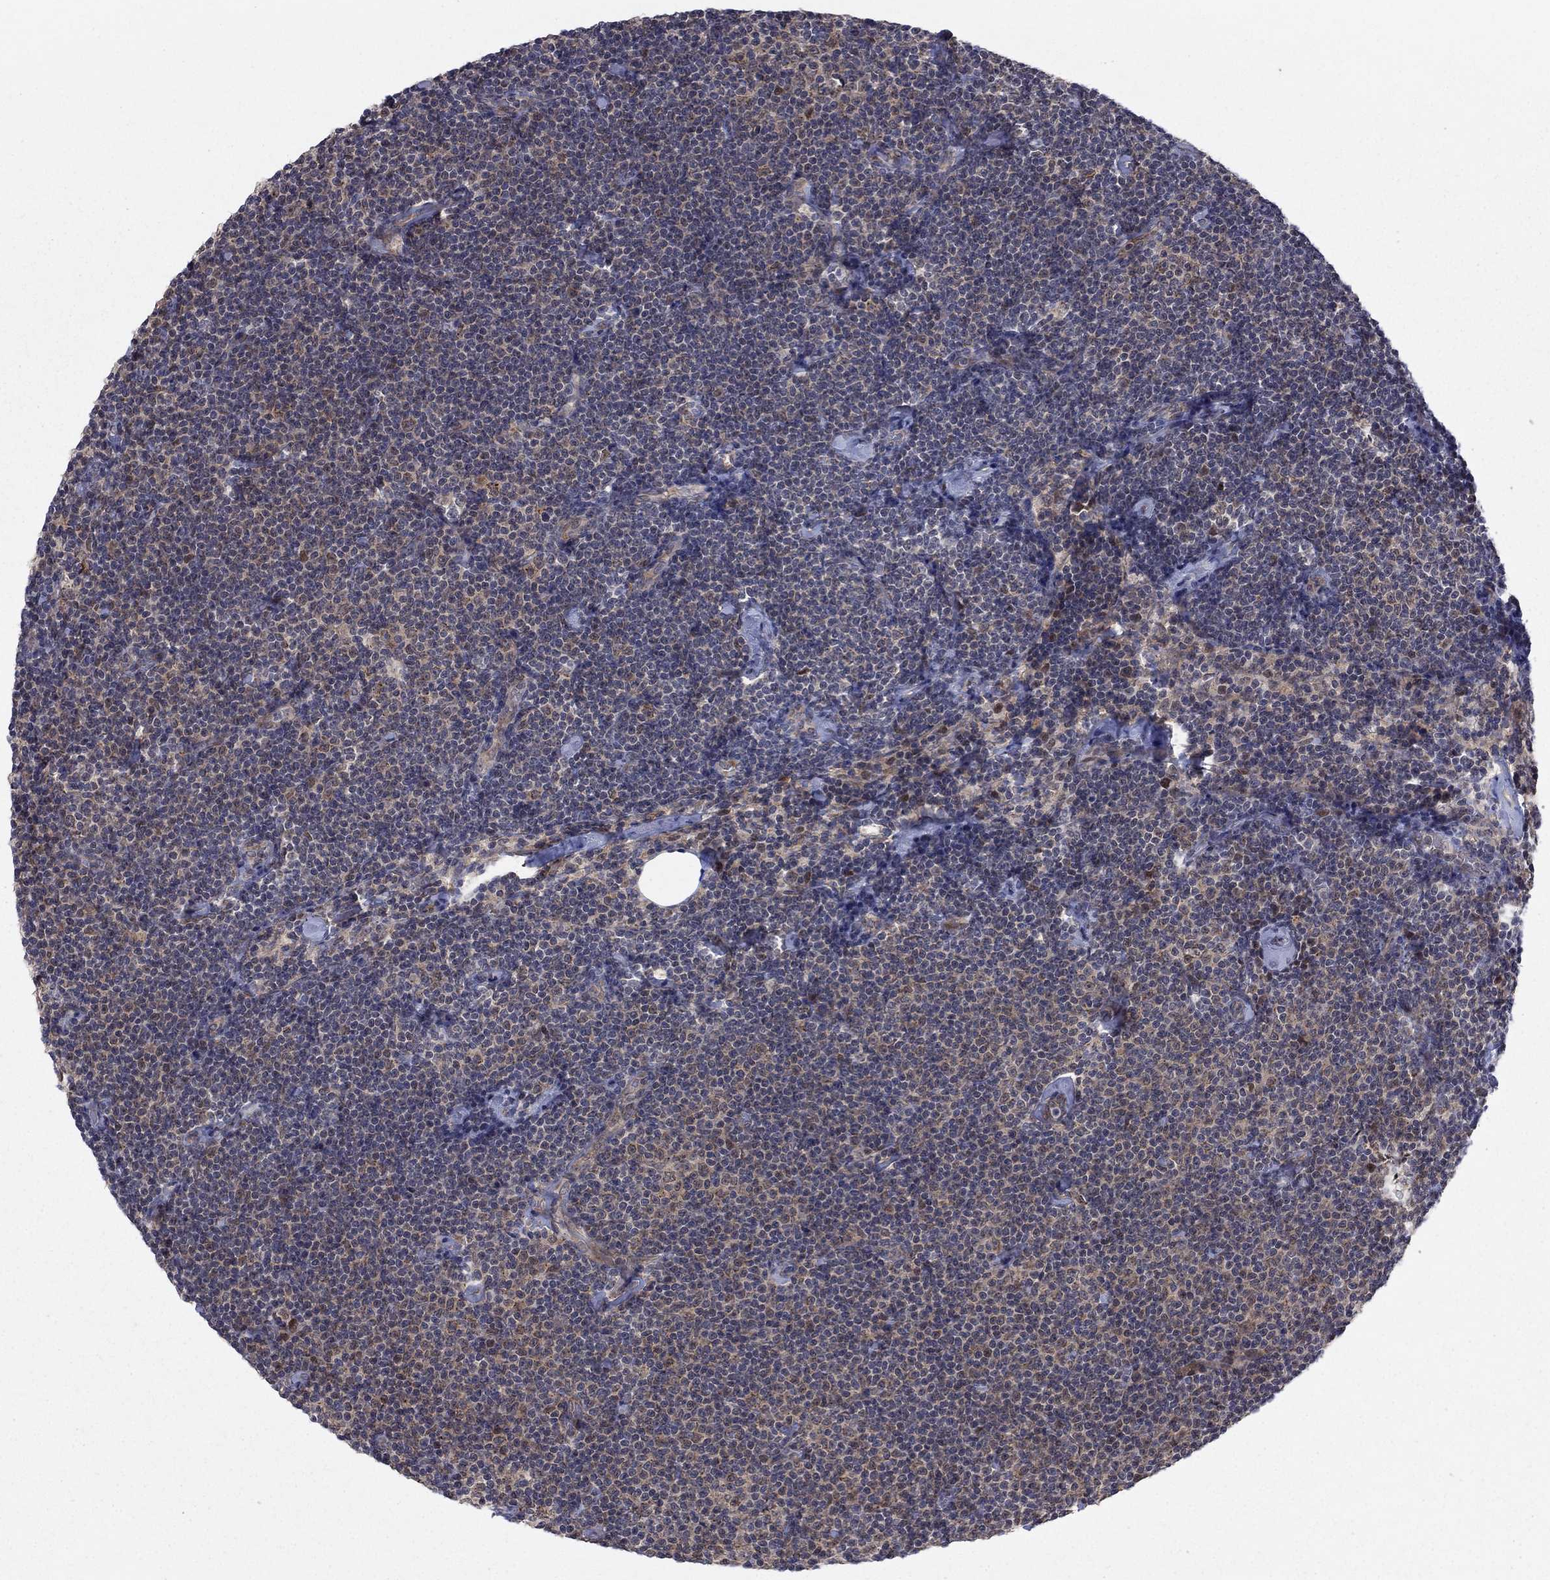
{"staining": {"intensity": "weak", "quantity": "25%-75%", "location": "cytoplasmic/membranous"}, "tissue": "lymphoma", "cell_type": "Tumor cells", "image_type": "cancer", "snomed": [{"axis": "morphology", "description": "Malignant lymphoma, non-Hodgkin's type, Low grade"}, {"axis": "topography", "description": "Lymph node"}], "caption": "The image displays a brown stain indicating the presence of a protein in the cytoplasmic/membranous of tumor cells in low-grade malignant lymphoma, non-Hodgkin's type.", "gene": "PSMC1", "patient": {"sex": "male", "age": 81}}